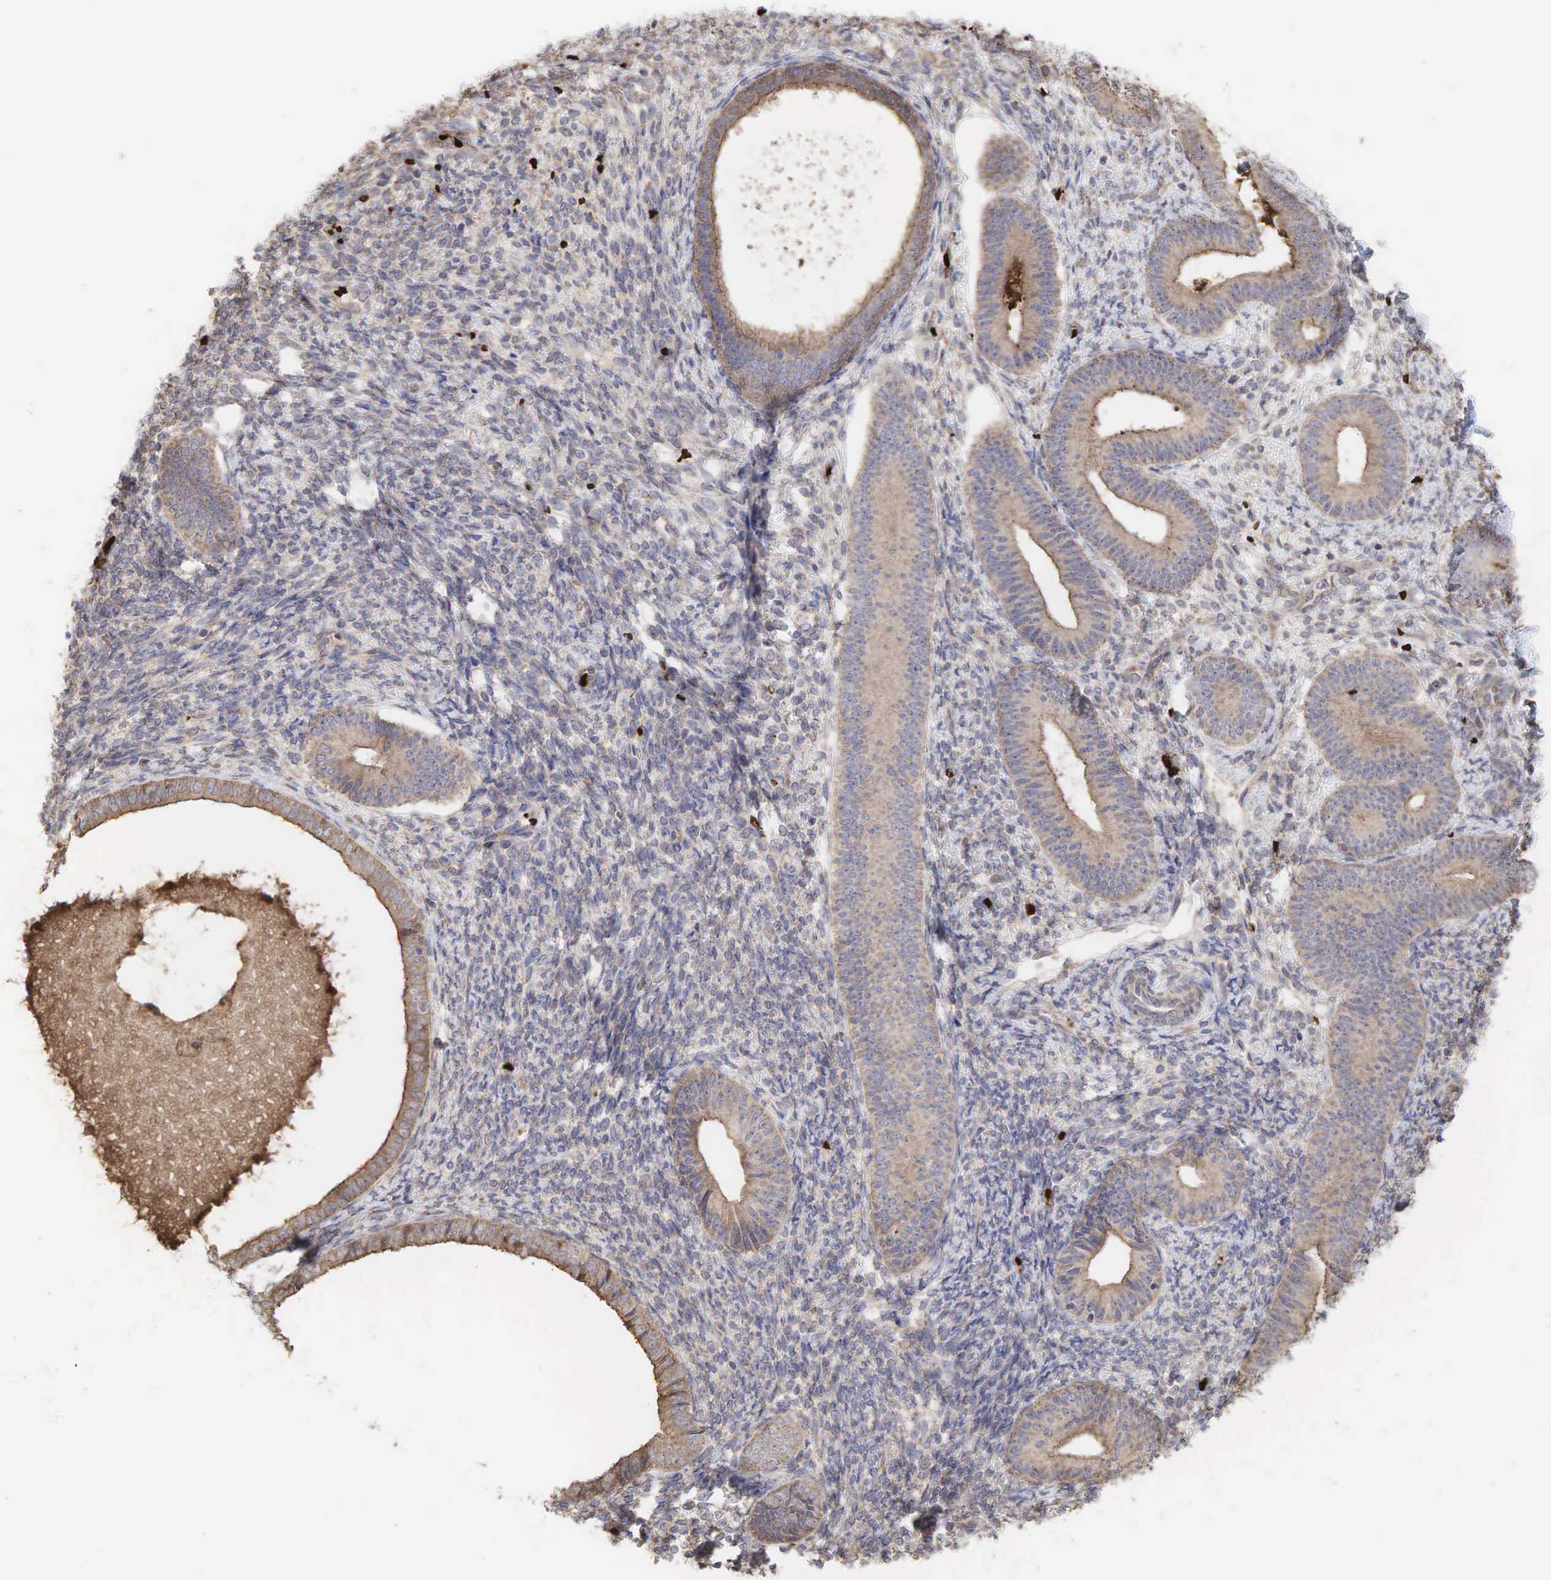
{"staining": {"intensity": "weak", "quantity": ">75%", "location": "cytoplasmic/membranous"}, "tissue": "endometrium", "cell_type": "Cells in endometrial stroma", "image_type": "normal", "snomed": [{"axis": "morphology", "description": "Normal tissue, NOS"}, {"axis": "topography", "description": "Endometrium"}], "caption": "Normal endometrium demonstrates weak cytoplasmic/membranous staining in about >75% of cells in endometrial stroma, visualized by immunohistochemistry. Nuclei are stained in blue.", "gene": "PABPC5", "patient": {"sex": "female", "age": 82}}